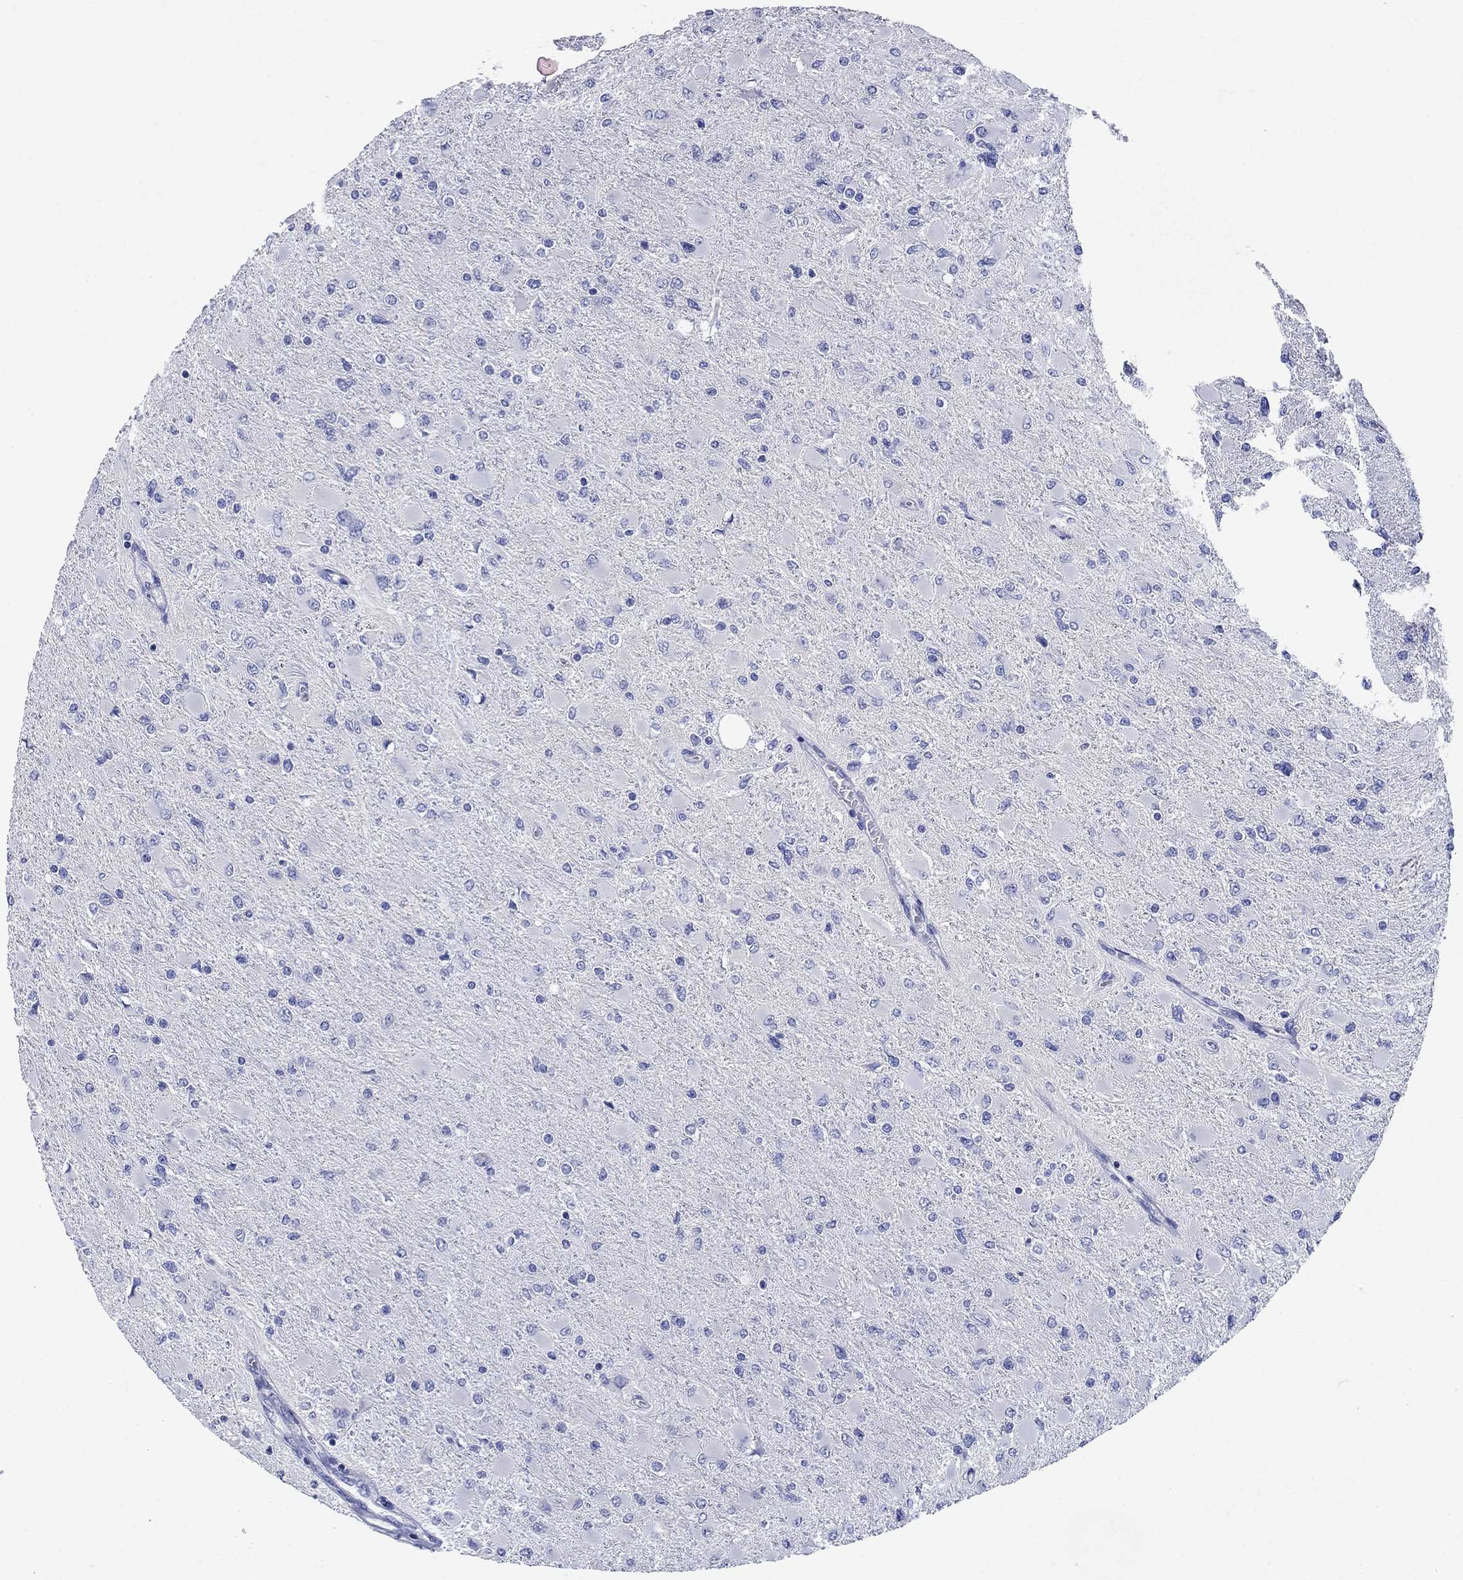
{"staining": {"intensity": "negative", "quantity": "none", "location": "none"}, "tissue": "glioma", "cell_type": "Tumor cells", "image_type": "cancer", "snomed": [{"axis": "morphology", "description": "Glioma, malignant, High grade"}, {"axis": "topography", "description": "Cerebral cortex"}], "caption": "Histopathology image shows no significant protein positivity in tumor cells of glioma.", "gene": "SULT2B1", "patient": {"sex": "female", "age": 36}}